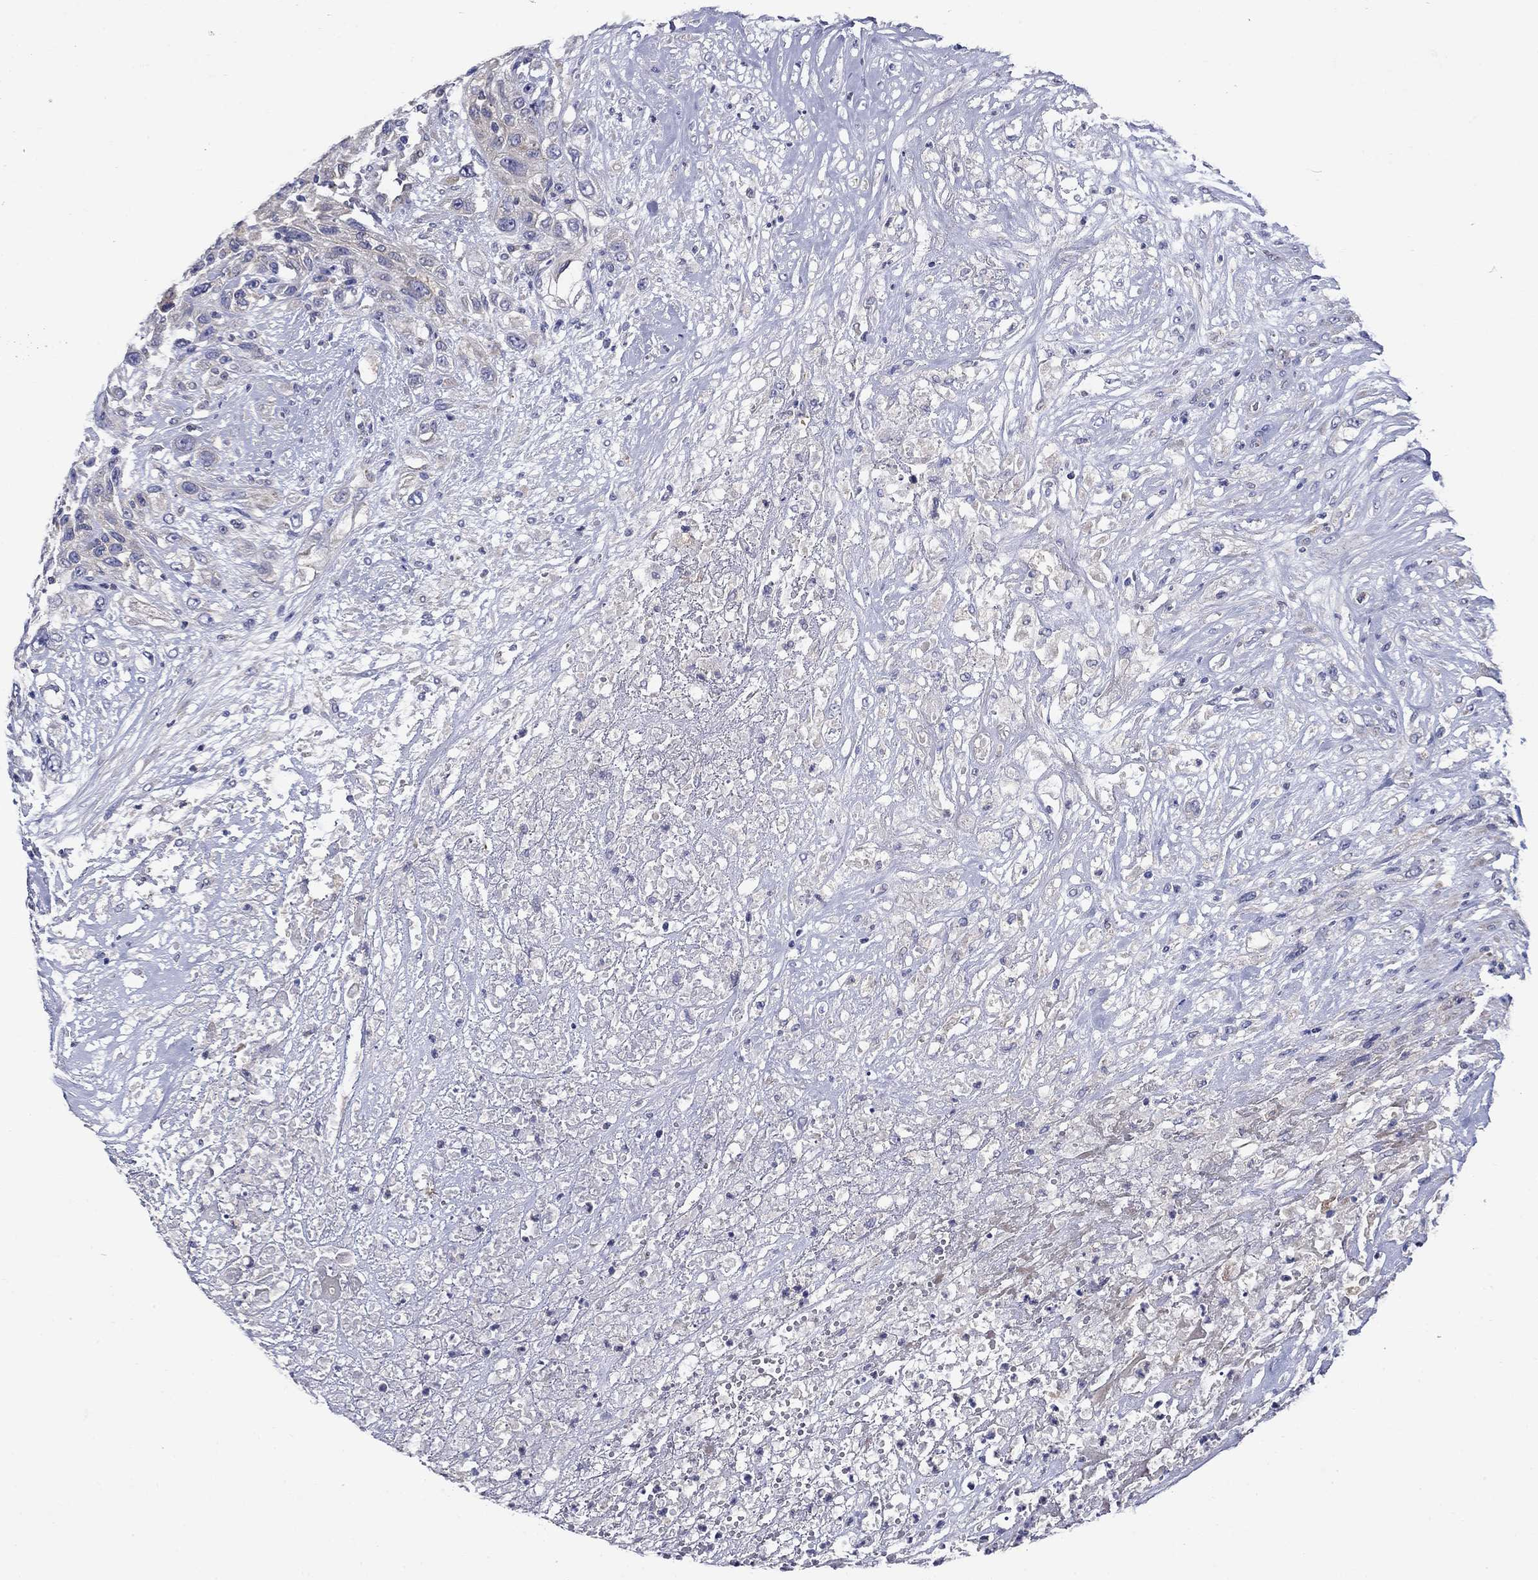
{"staining": {"intensity": "negative", "quantity": "none", "location": "none"}, "tissue": "urothelial cancer", "cell_type": "Tumor cells", "image_type": "cancer", "snomed": [{"axis": "morphology", "description": "Urothelial carcinoma, High grade"}, {"axis": "topography", "description": "Urinary bladder"}], "caption": "This is an IHC photomicrograph of urothelial cancer. There is no staining in tumor cells.", "gene": "SULT2B1", "patient": {"sex": "female", "age": 56}}